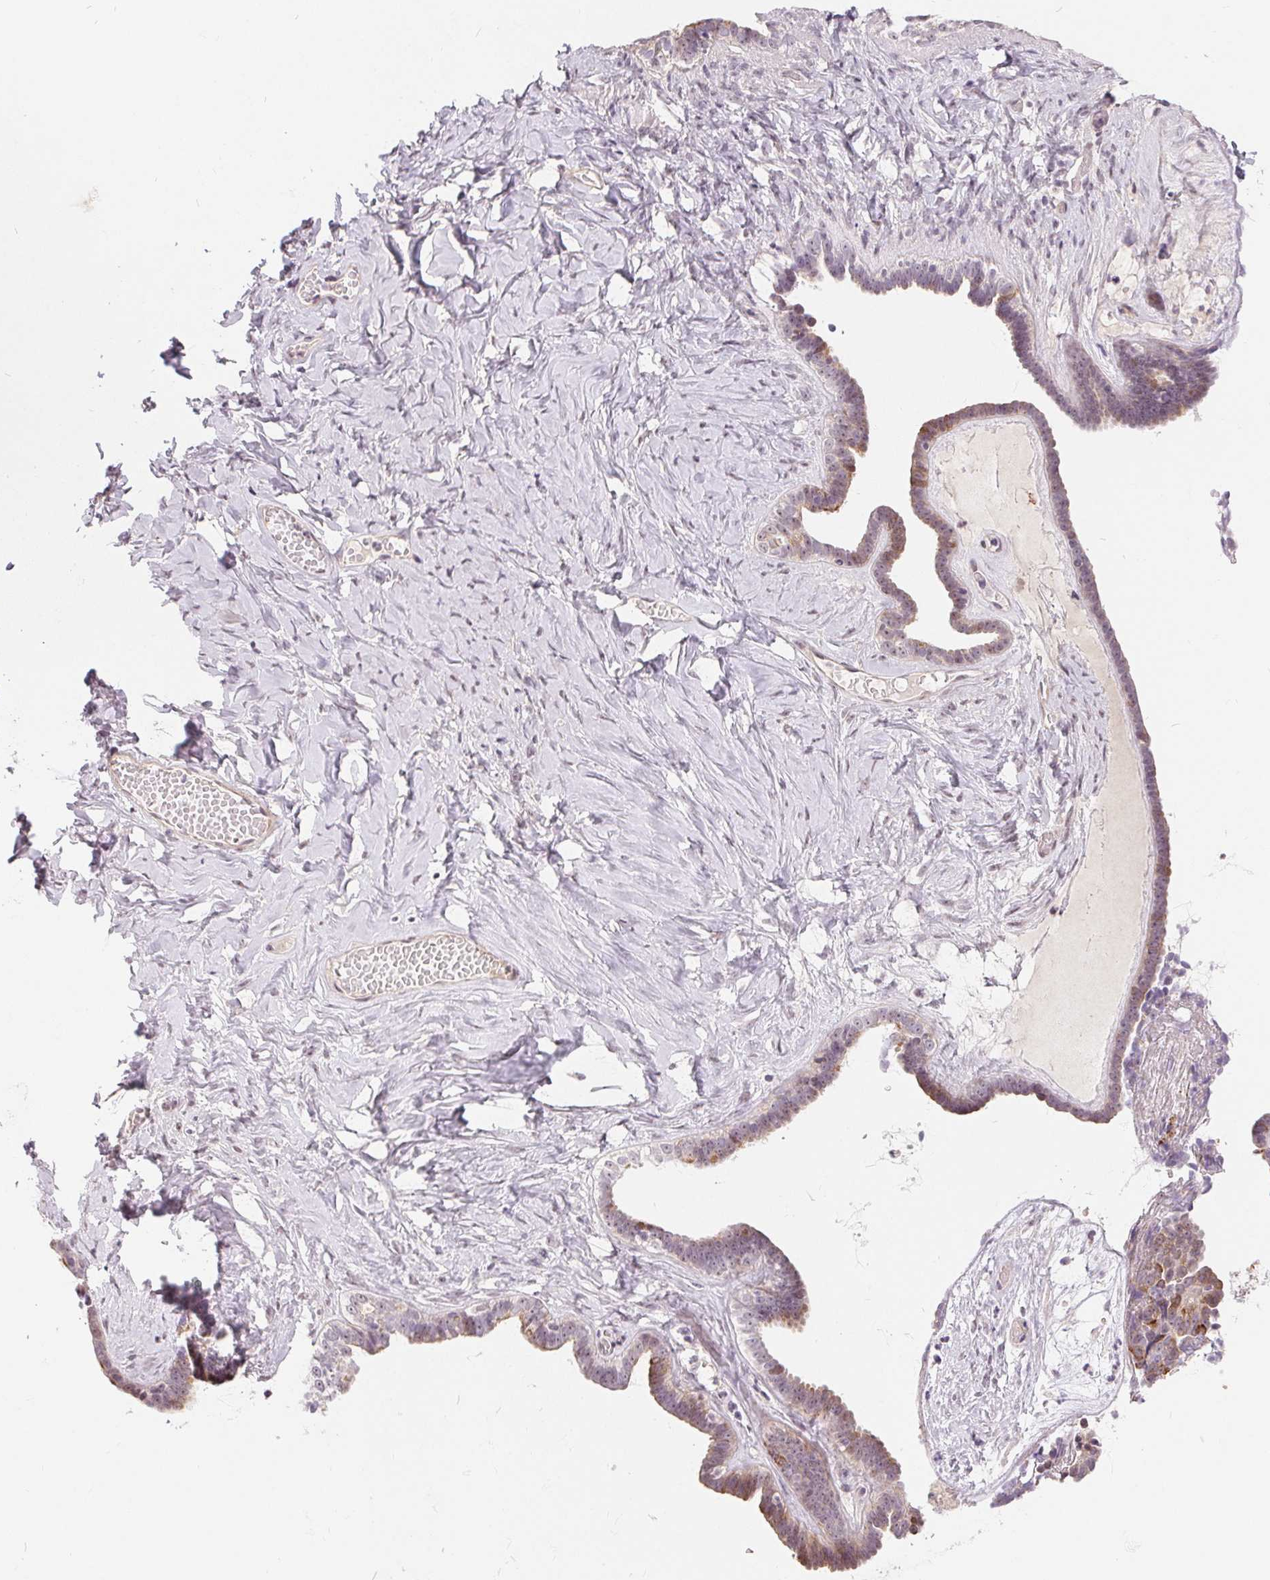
{"staining": {"intensity": "weak", "quantity": "25%-75%", "location": "cytoplasmic/membranous"}, "tissue": "ovarian cancer", "cell_type": "Tumor cells", "image_type": "cancer", "snomed": [{"axis": "morphology", "description": "Cystadenocarcinoma, serous, NOS"}, {"axis": "topography", "description": "Ovary"}], "caption": "Ovarian cancer tissue shows weak cytoplasmic/membranous expression in about 25%-75% of tumor cells", "gene": "NRG2", "patient": {"sex": "female", "age": 71}}